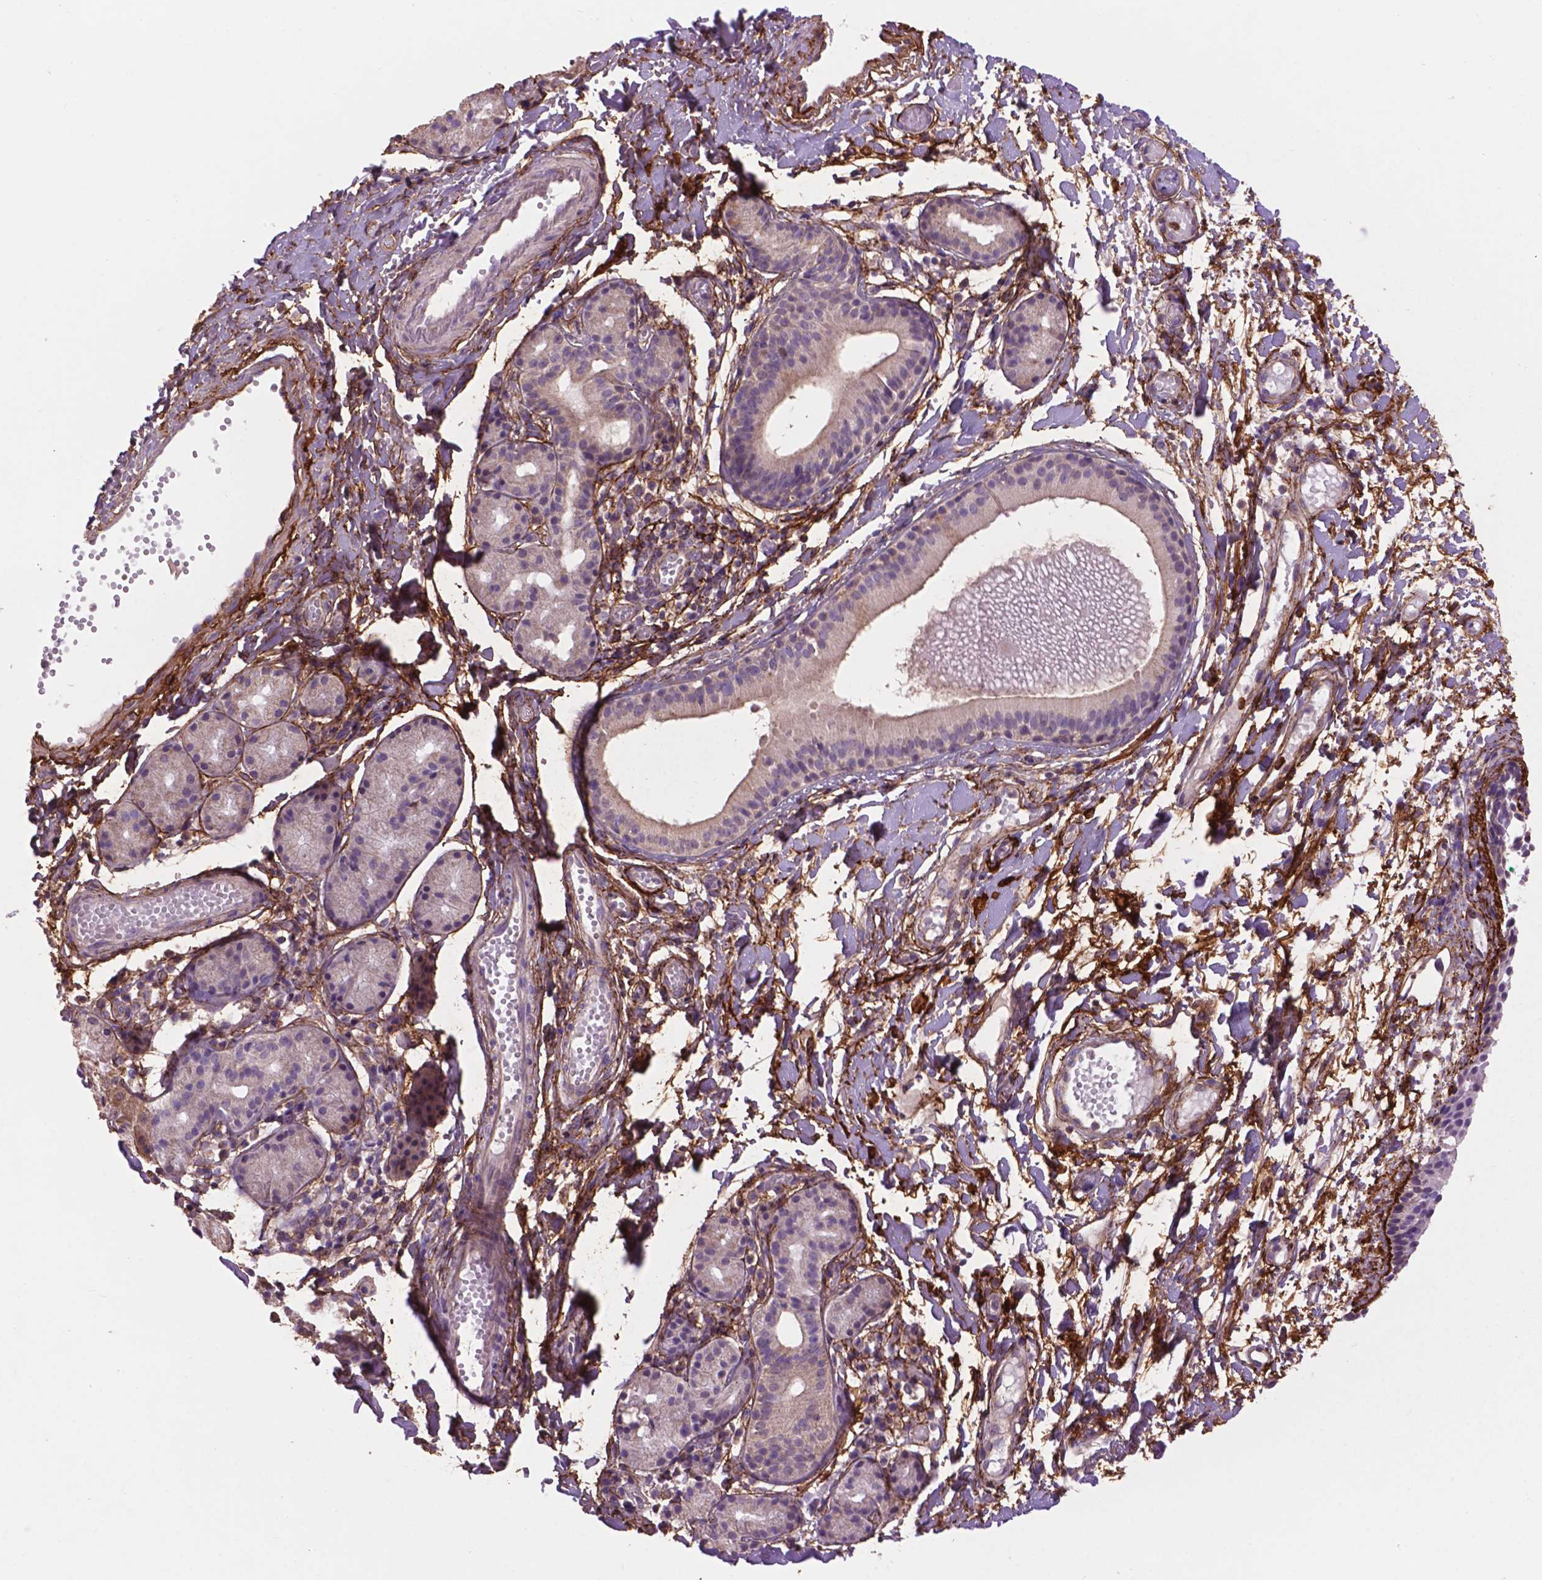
{"staining": {"intensity": "weak", "quantity": "25%-75%", "location": "cytoplasmic/membranous"}, "tissue": "nasopharynx", "cell_type": "Respiratory epithelial cells", "image_type": "normal", "snomed": [{"axis": "morphology", "description": "Normal tissue, NOS"}, {"axis": "morphology", "description": "Basal cell carcinoma"}, {"axis": "topography", "description": "Cartilage tissue"}, {"axis": "topography", "description": "Nasopharynx"}, {"axis": "topography", "description": "Oral tissue"}], "caption": "Respiratory epithelial cells exhibit low levels of weak cytoplasmic/membranous staining in about 25%-75% of cells in benign nasopharynx. The protein is shown in brown color, while the nuclei are stained blue.", "gene": "LRRC3C", "patient": {"sex": "female", "age": 77}}